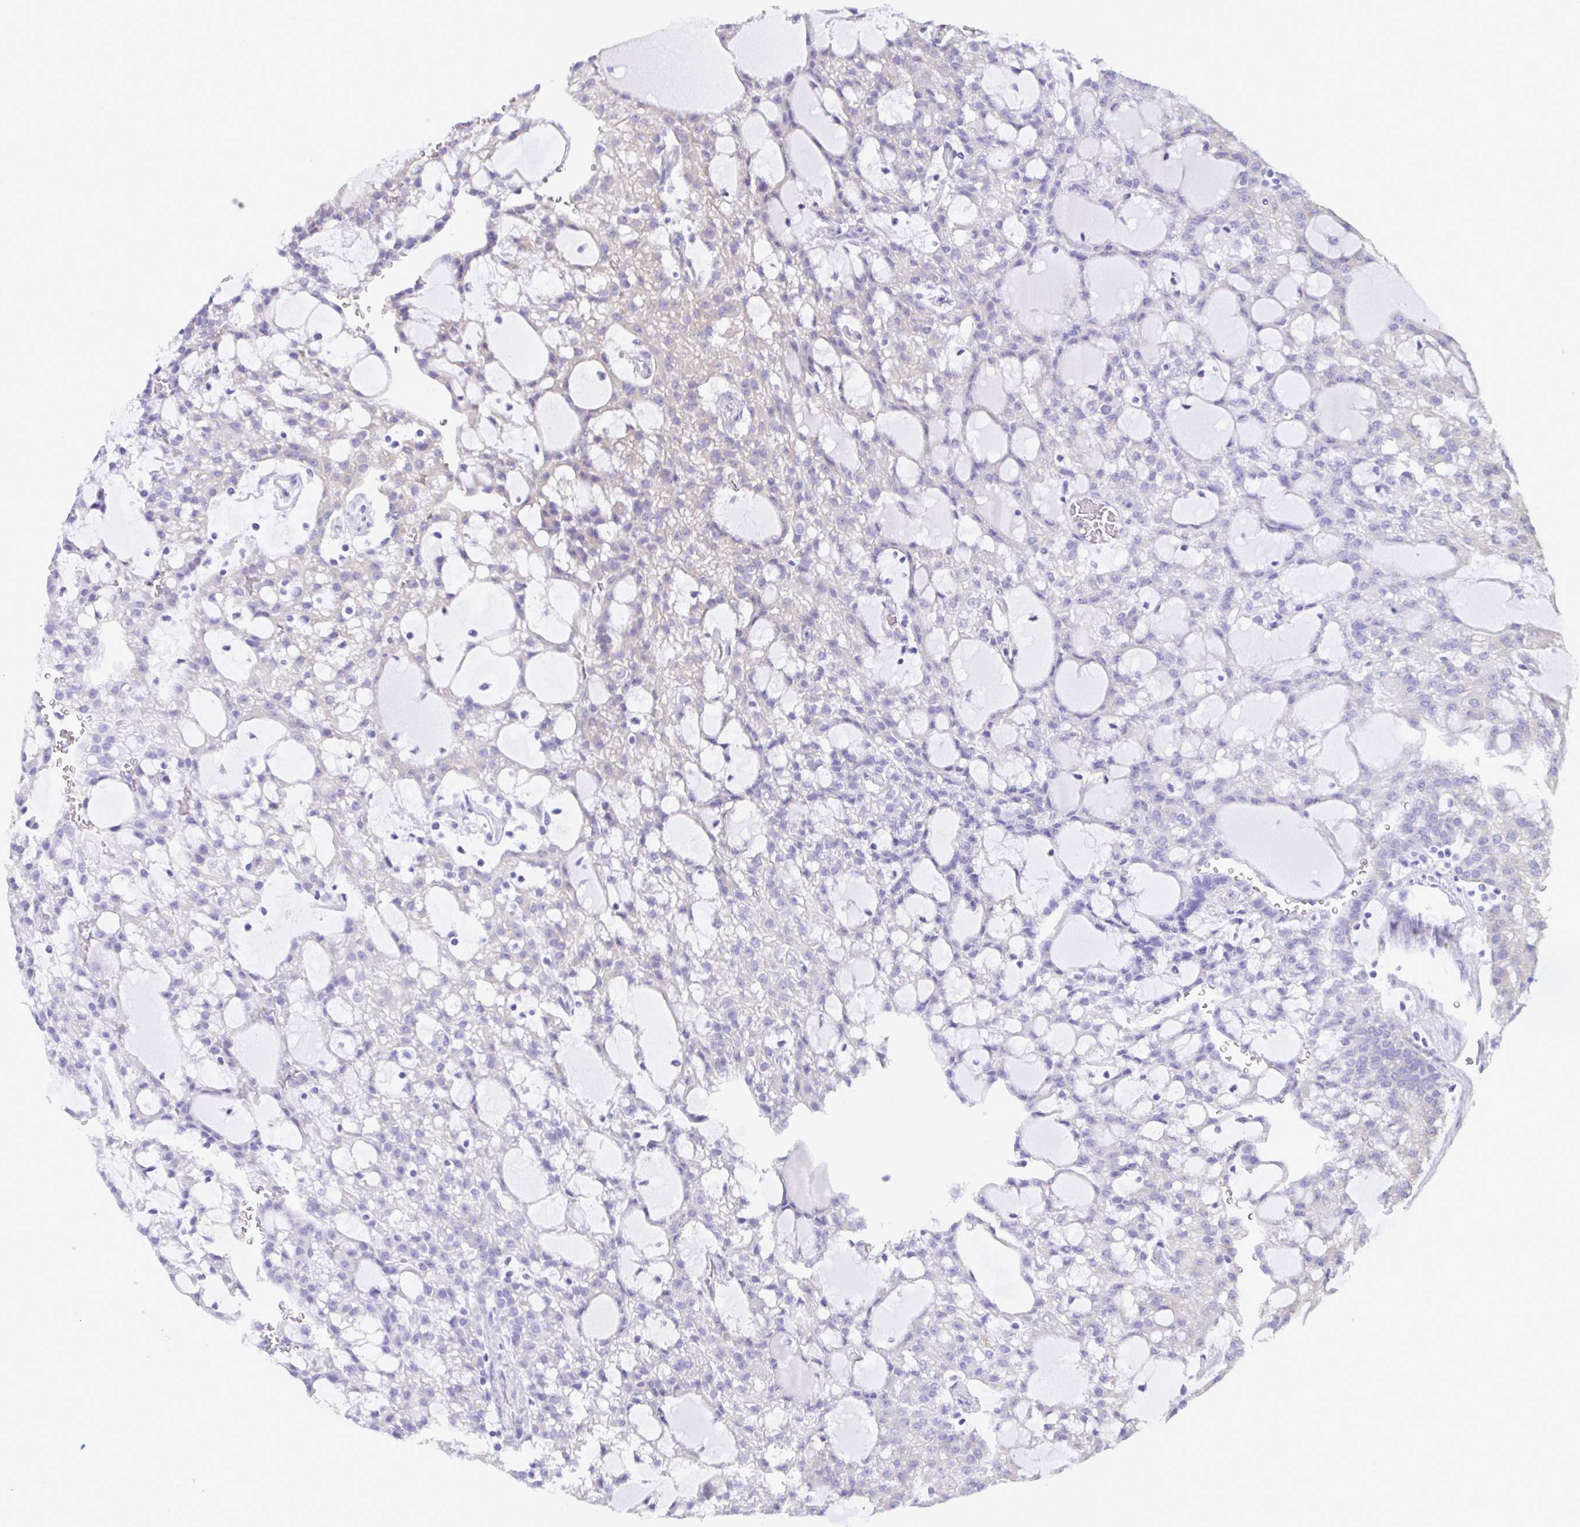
{"staining": {"intensity": "negative", "quantity": "none", "location": "none"}, "tissue": "renal cancer", "cell_type": "Tumor cells", "image_type": "cancer", "snomed": [{"axis": "morphology", "description": "Adenocarcinoma, NOS"}, {"axis": "topography", "description": "Kidney"}], "caption": "This is an immunohistochemistry (IHC) image of renal cancer (adenocarcinoma). There is no staining in tumor cells.", "gene": "CEP170B", "patient": {"sex": "male", "age": 63}}